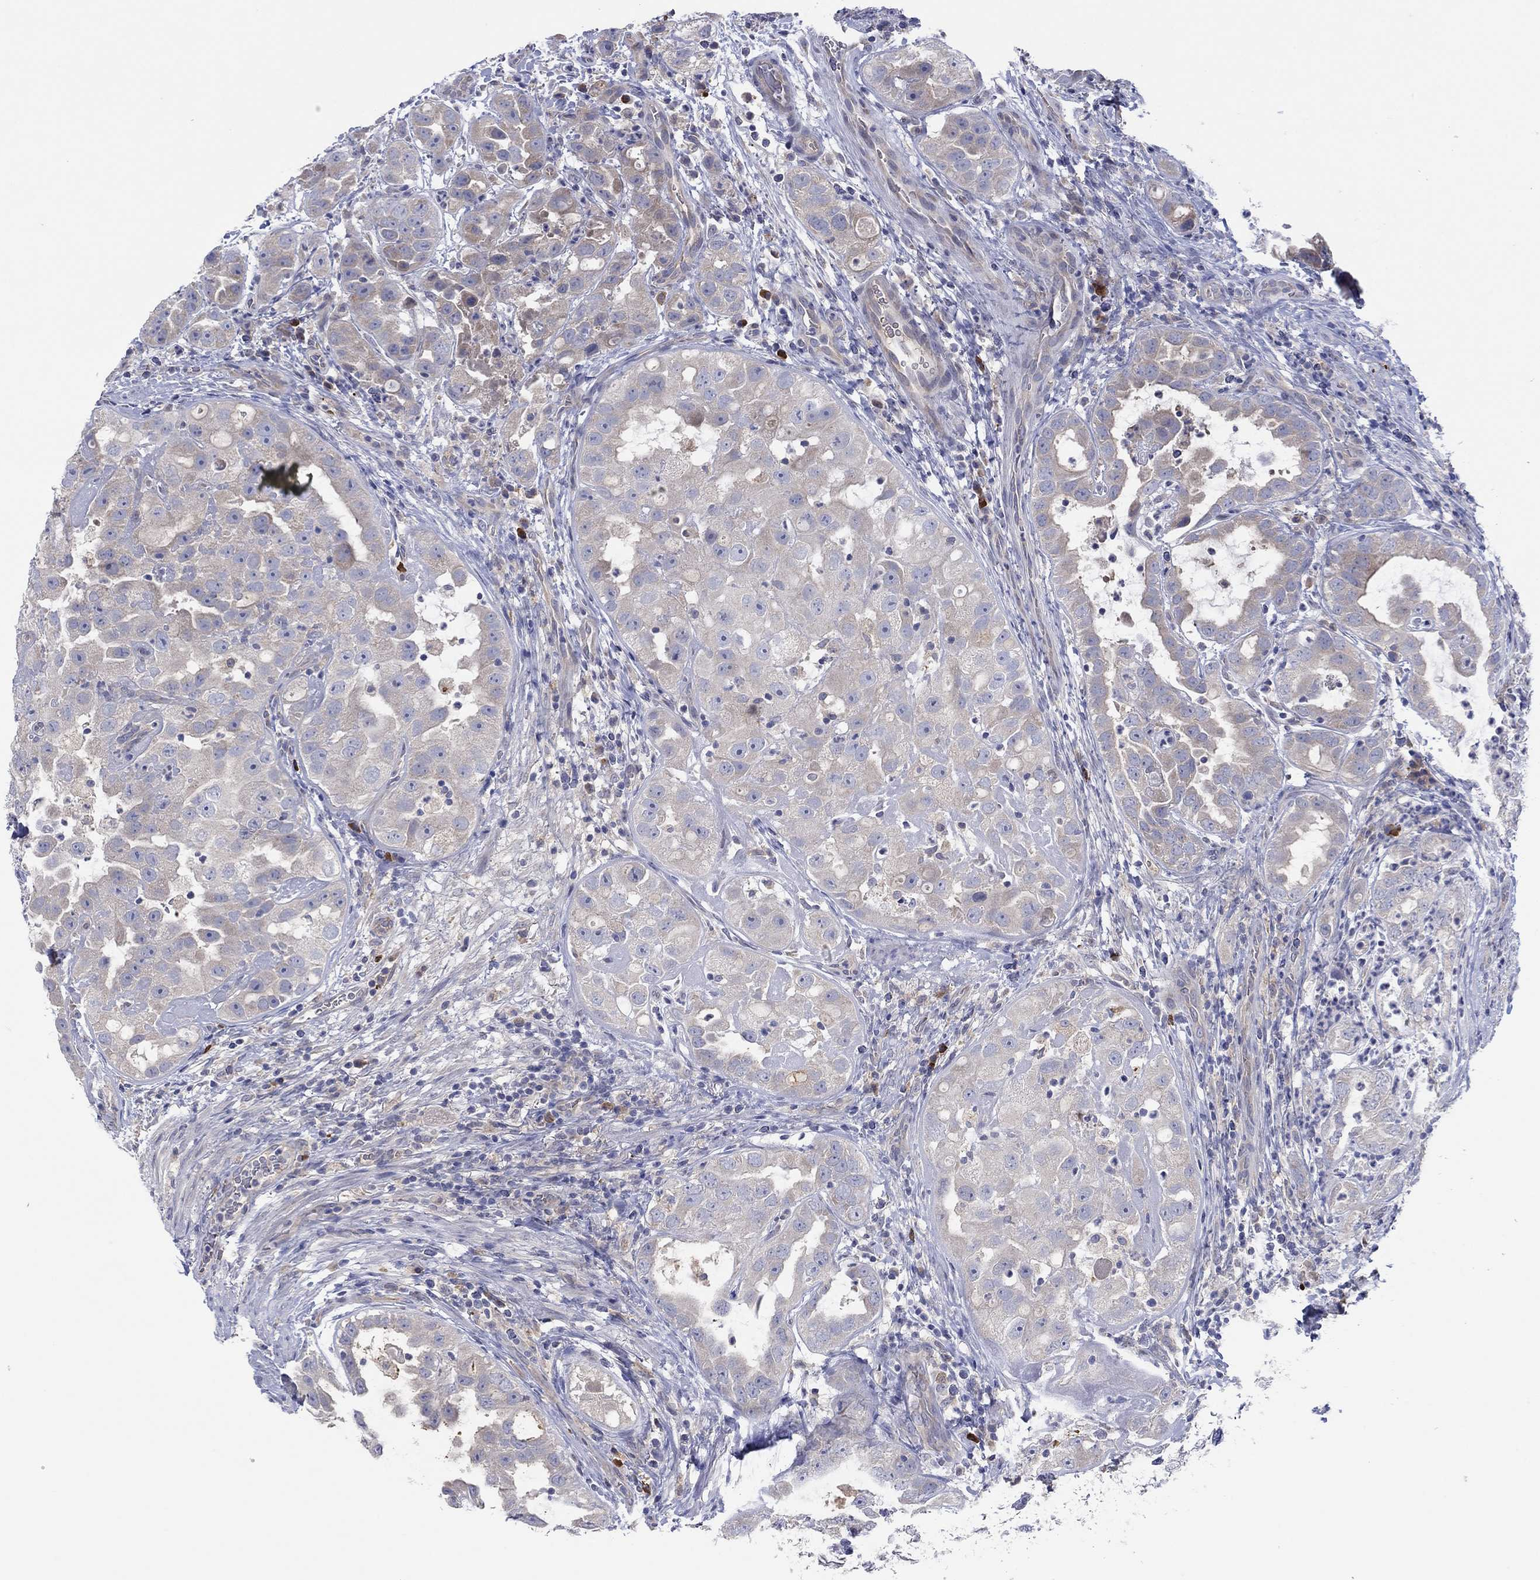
{"staining": {"intensity": "weak", "quantity": "25%-75%", "location": "cytoplasmic/membranous"}, "tissue": "urothelial cancer", "cell_type": "Tumor cells", "image_type": "cancer", "snomed": [{"axis": "morphology", "description": "Urothelial carcinoma, High grade"}, {"axis": "topography", "description": "Urinary bladder"}], "caption": "IHC (DAB (3,3'-diaminobenzidine)) staining of urothelial cancer shows weak cytoplasmic/membranous protein staining in approximately 25%-75% of tumor cells.", "gene": "PLCL2", "patient": {"sex": "female", "age": 41}}